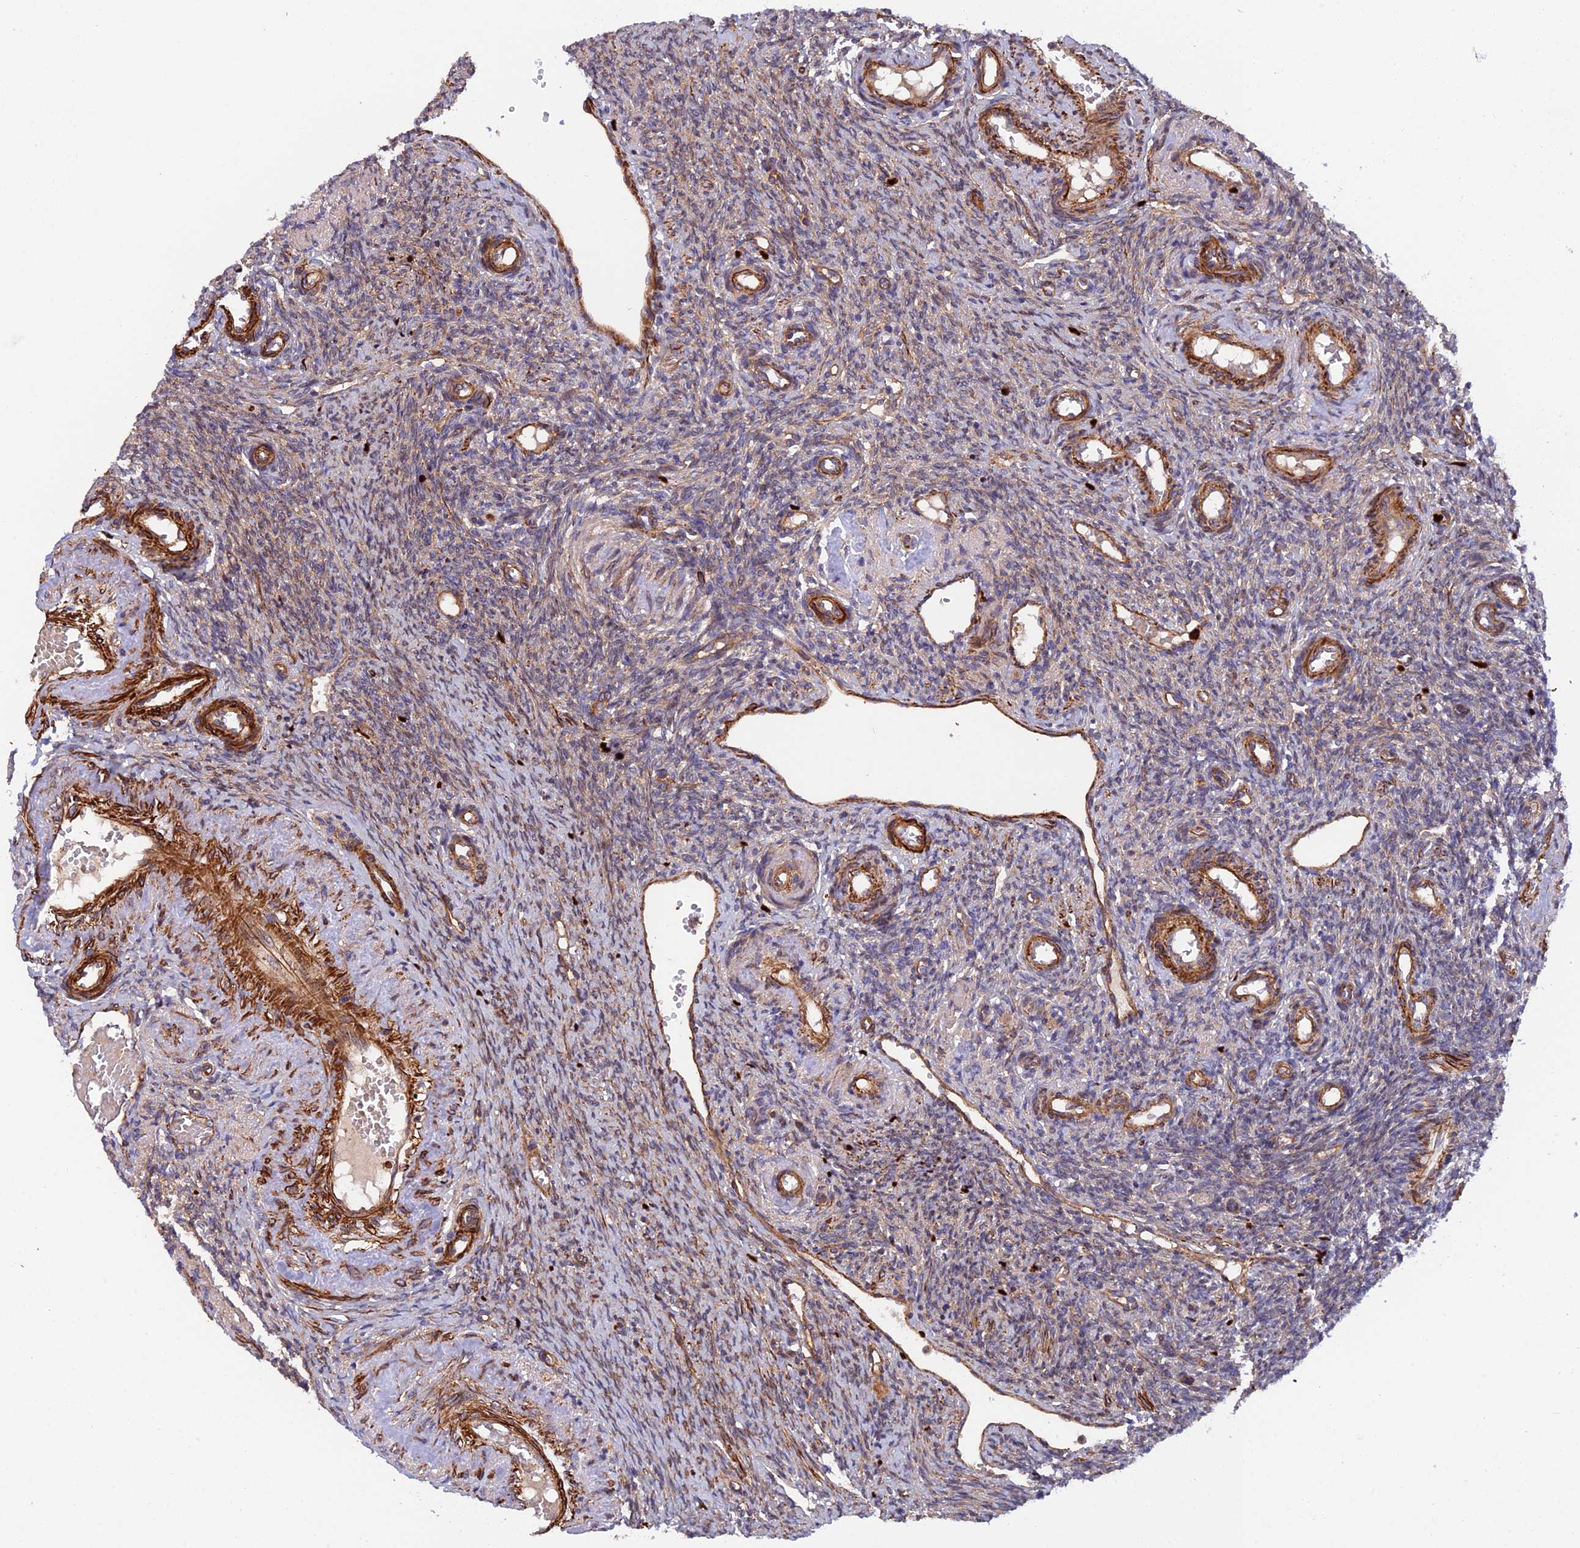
{"staining": {"intensity": "moderate", "quantity": "25%-75%", "location": "cytoplasmic/membranous"}, "tissue": "ovary", "cell_type": "Ovarian stroma cells", "image_type": "normal", "snomed": [{"axis": "morphology", "description": "Normal tissue, NOS"}, {"axis": "topography", "description": "Ovary"}], "caption": "Protein analysis of unremarkable ovary reveals moderate cytoplasmic/membranous positivity in about 25%-75% of ovarian stroma cells.", "gene": "RALGAPA2", "patient": {"sex": "female", "age": 41}}